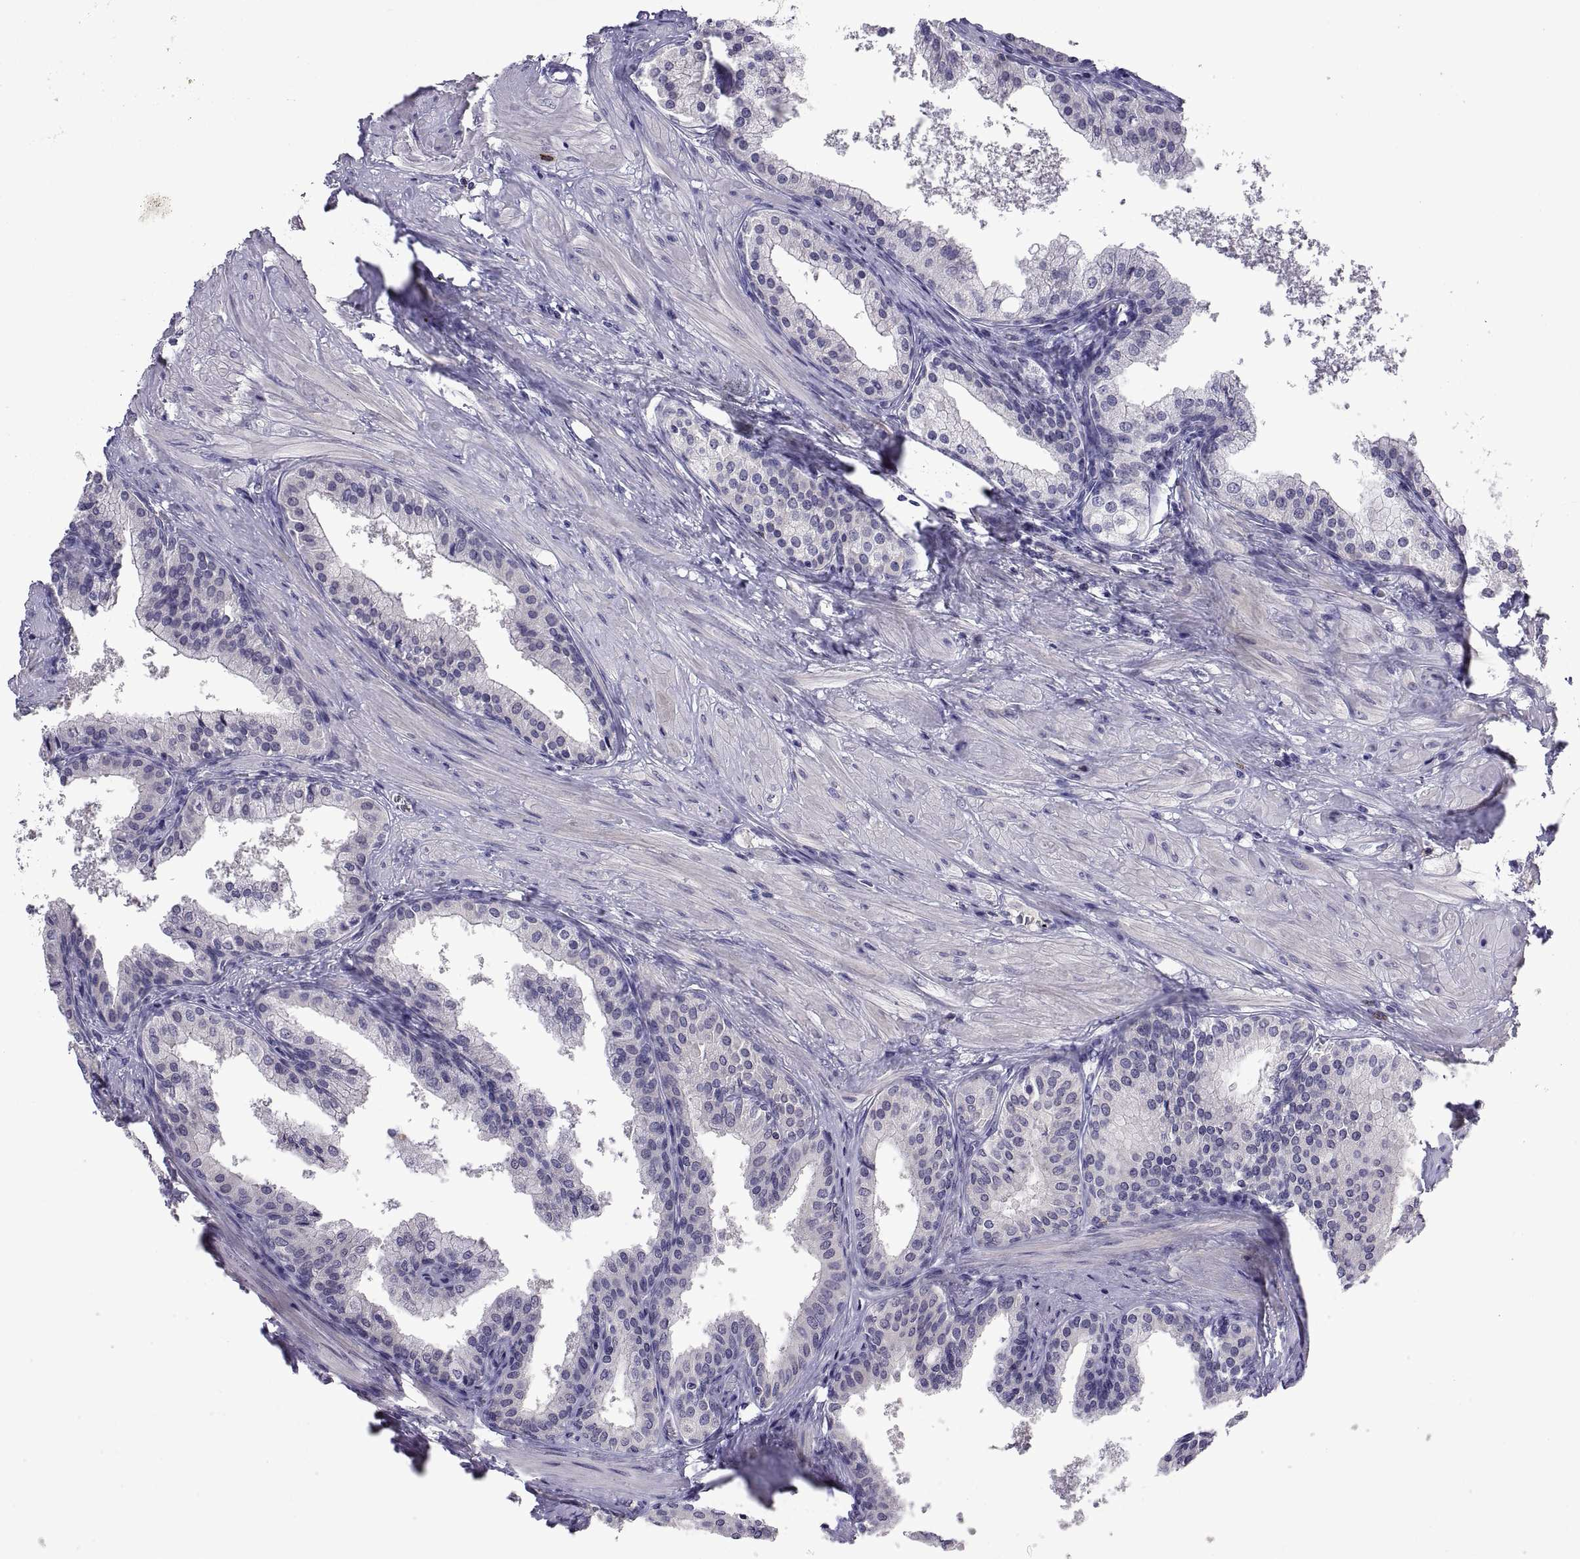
{"staining": {"intensity": "negative", "quantity": "none", "location": "none"}, "tissue": "prostate cancer", "cell_type": "Tumor cells", "image_type": "cancer", "snomed": [{"axis": "morphology", "description": "Adenocarcinoma, Low grade"}, {"axis": "topography", "description": "Prostate"}], "caption": "Human adenocarcinoma (low-grade) (prostate) stained for a protein using immunohistochemistry (IHC) shows no positivity in tumor cells.", "gene": "MS4A1", "patient": {"sex": "male", "age": 56}}